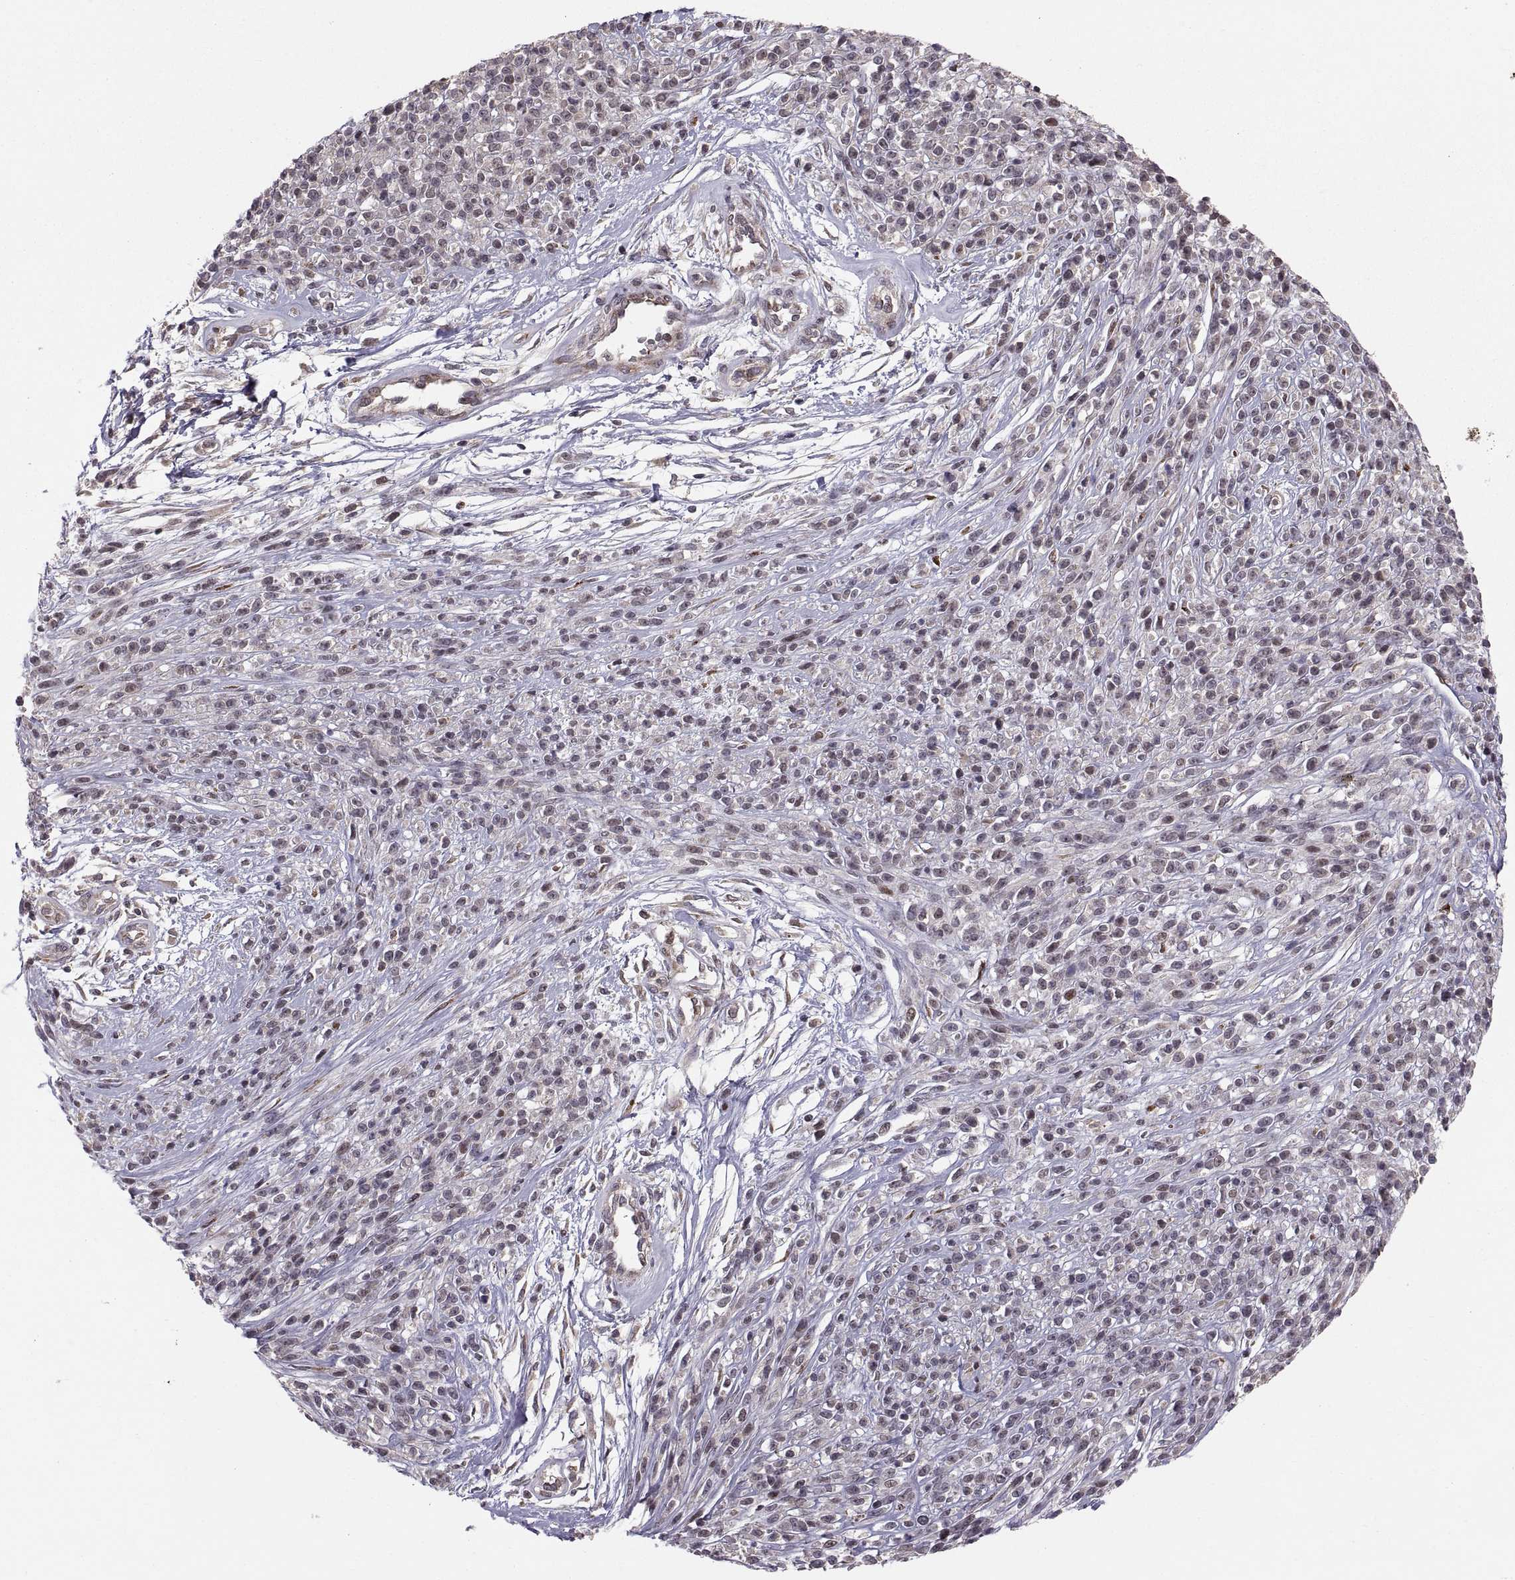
{"staining": {"intensity": "negative", "quantity": "none", "location": "none"}, "tissue": "melanoma", "cell_type": "Tumor cells", "image_type": "cancer", "snomed": [{"axis": "morphology", "description": "Malignant melanoma, NOS"}, {"axis": "topography", "description": "Skin"}, {"axis": "topography", "description": "Skin of trunk"}], "caption": "Tumor cells show no significant expression in malignant melanoma.", "gene": "TESC", "patient": {"sex": "male", "age": 74}}